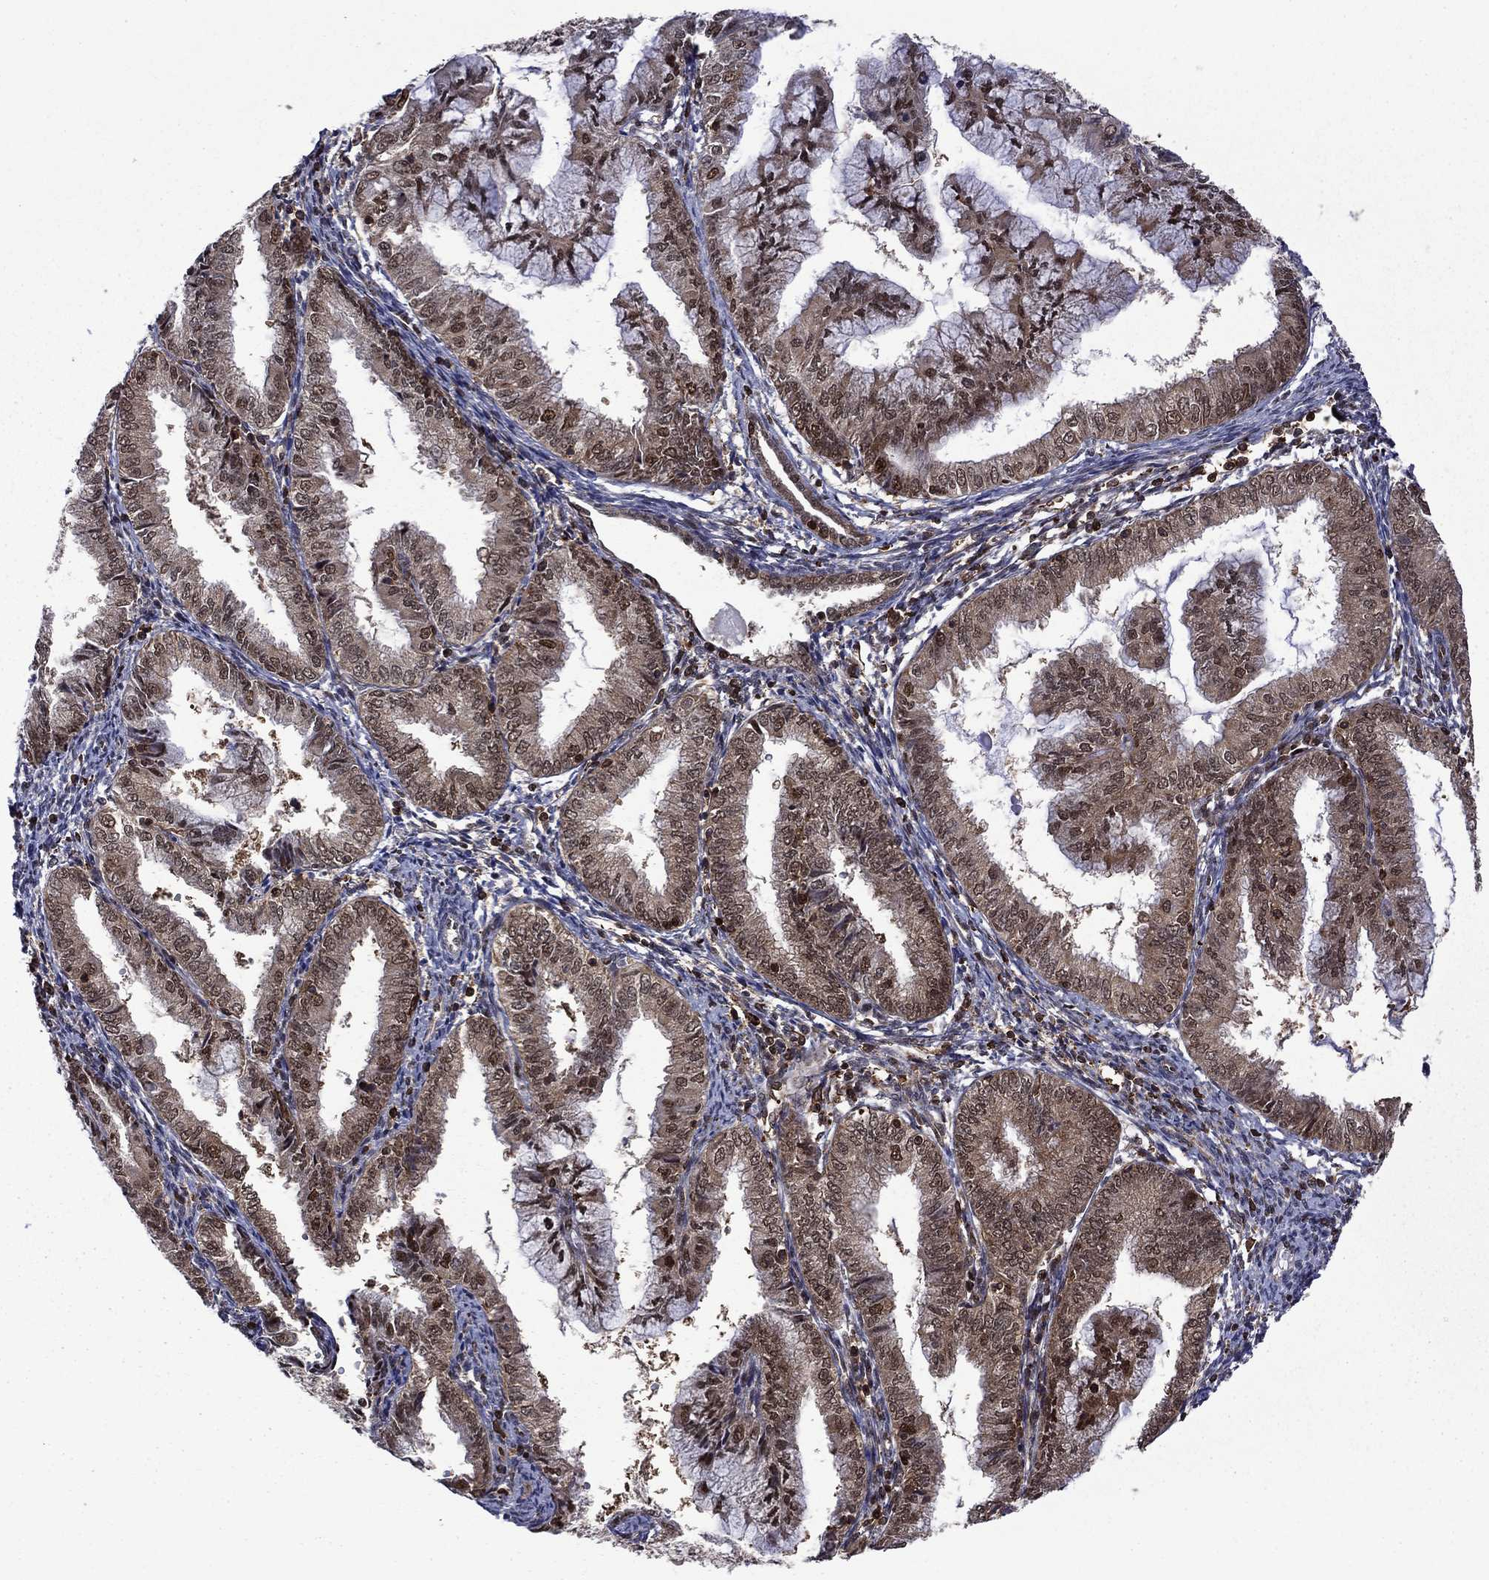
{"staining": {"intensity": "moderate", "quantity": "<25%", "location": "nuclear"}, "tissue": "endometrial cancer", "cell_type": "Tumor cells", "image_type": "cancer", "snomed": [{"axis": "morphology", "description": "Adenocarcinoma, NOS"}, {"axis": "topography", "description": "Endometrium"}], "caption": "Endometrial cancer stained with DAB immunohistochemistry (IHC) exhibits low levels of moderate nuclear expression in about <25% of tumor cells. (DAB (3,3'-diaminobenzidine) = brown stain, brightfield microscopy at high magnification).", "gene": "PSMD2", "patient": {"sex": "female", "age": 56}}